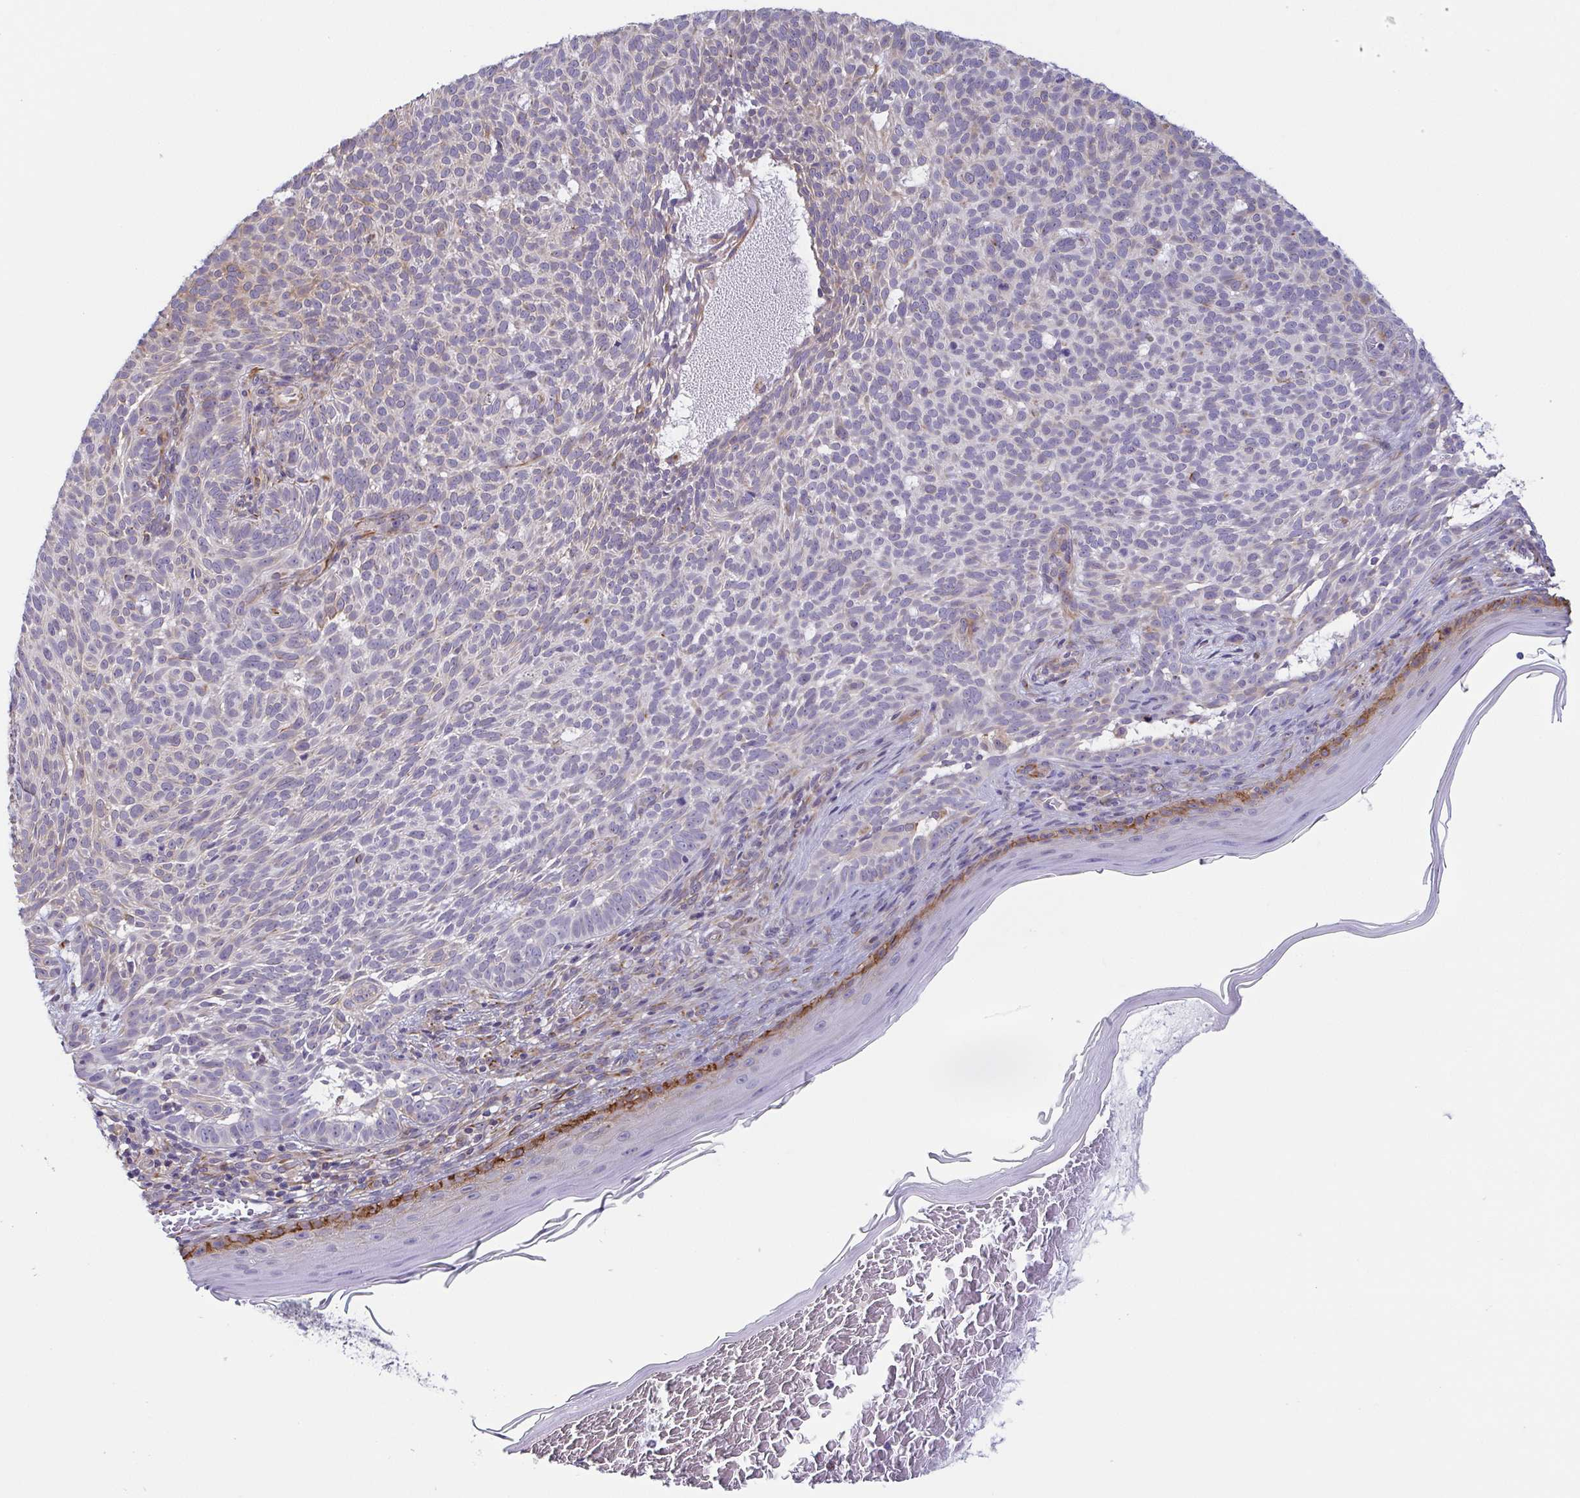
{"staining": {"intensity": "weak", "quantity": "25%-75%", "location": "cytoplasmic/membranous"}, "tissue": "skin cancer", "cell_type": "Tumor cells", "image_type": "cancer", "snomed": [{"axis": "morphology", "description": "Basal cell carcinoma"}, {"axis": "topography", "description": "Skin"}], "caption": "The immunohistochemical stain shows weak cytoplasmic/membranous expression in tumor cells of skin basal cell carcinoma tissue.", "gene": "COL17A1", "patient": {"sex": "male", "age": 78}}